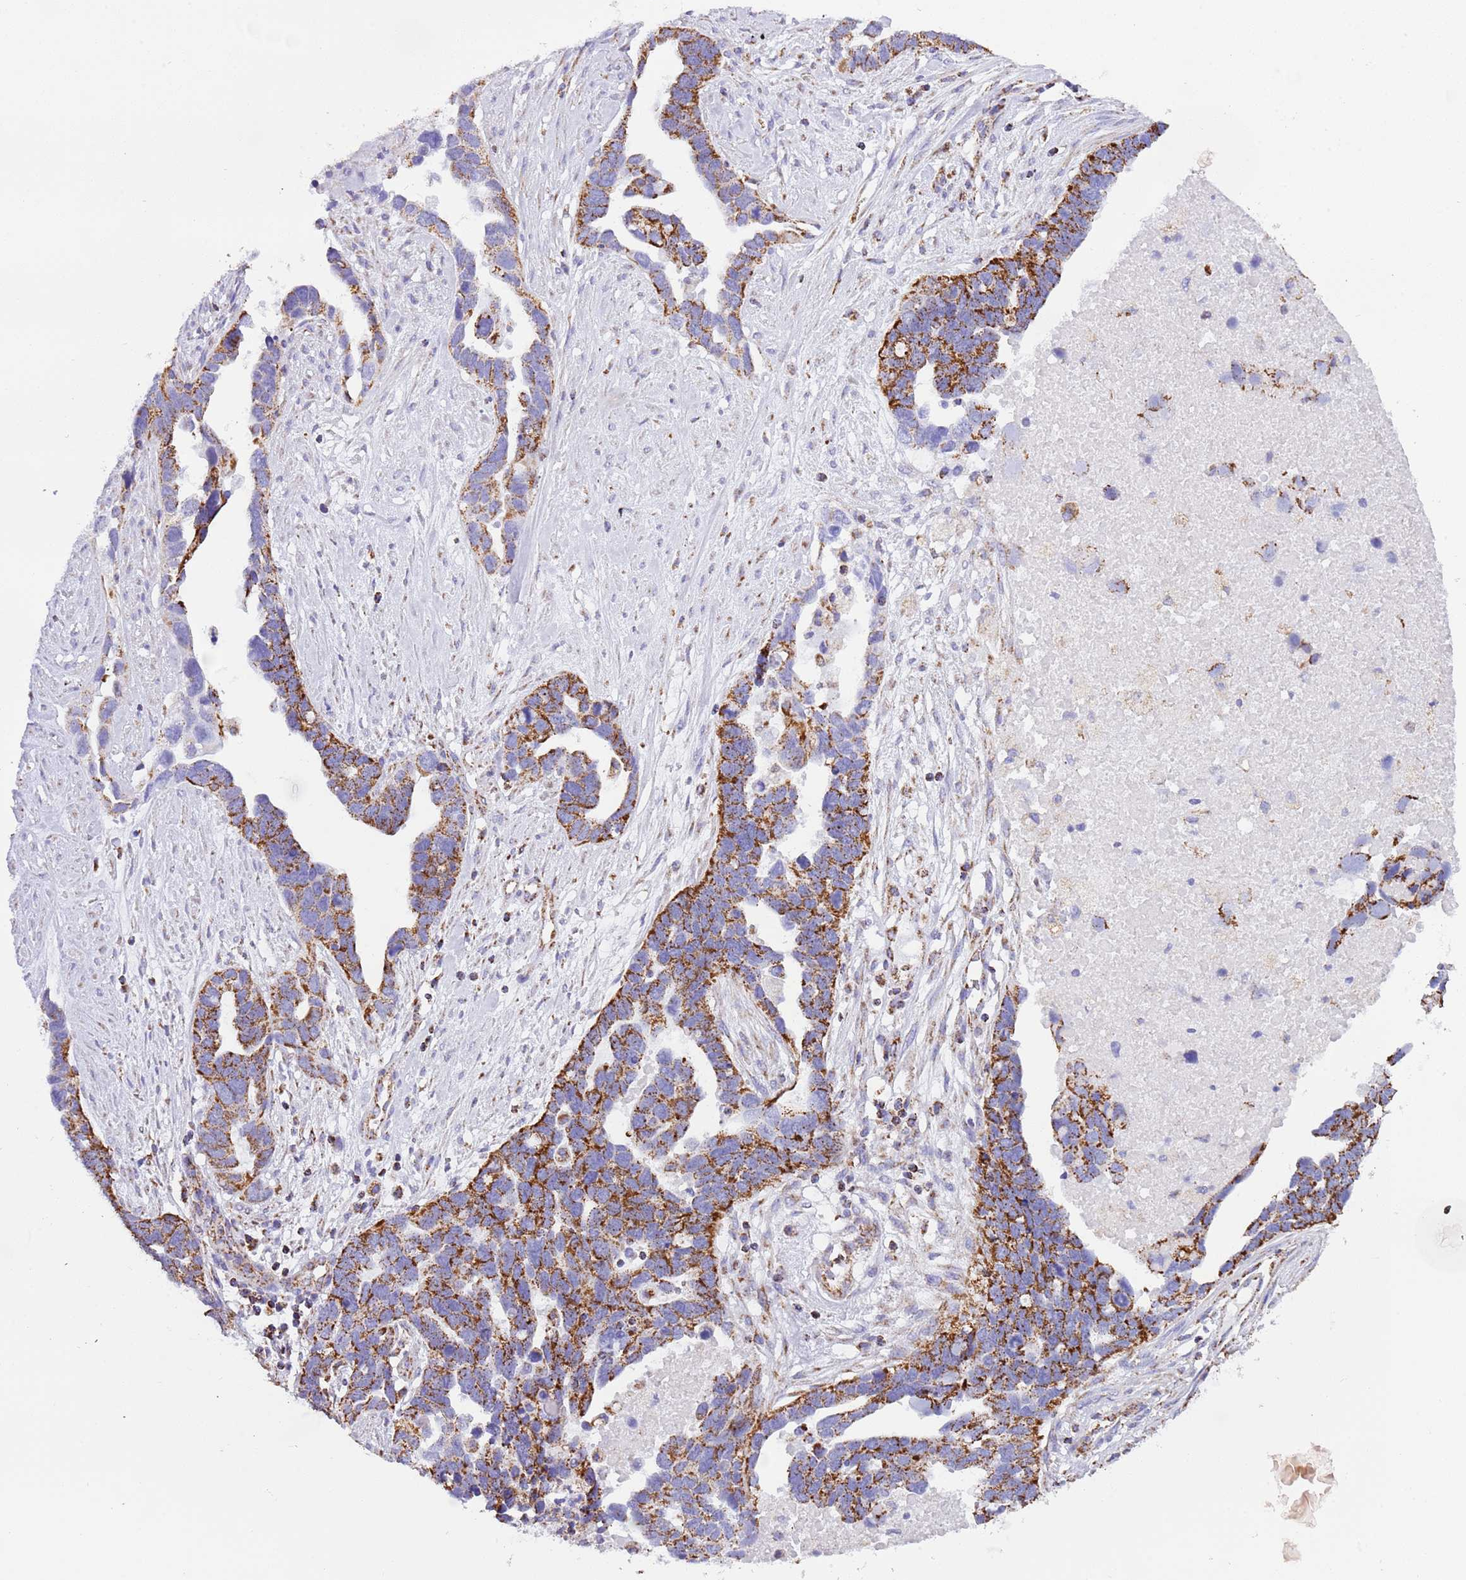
{"staining": {"intensity": "strong", "quantity": ">75%", "location": "cytoplasmic/membranous"}, "tissue": "ovarian cancer", "cell_type": "Tumor cells", "image_type": "cancer", "snomed": [{"axis": "morphology", "description": "Cystadenocarcinoma, serous, NOS"}, {"axis": "topography", "description": "Ovary"}], "caption": "IHC histopathology image of neoplastic tissue: human serous cystadenocarcinoma (ovarian) stained using IHC displays high levels of strong protein expression localized specifically in the cytoplasmic/membranous of tumor cells, appearing as a cytoplasmic/membranous brown color.", "gene": "SUCLG2", "patient": {"sex": "female", "age": 54}}